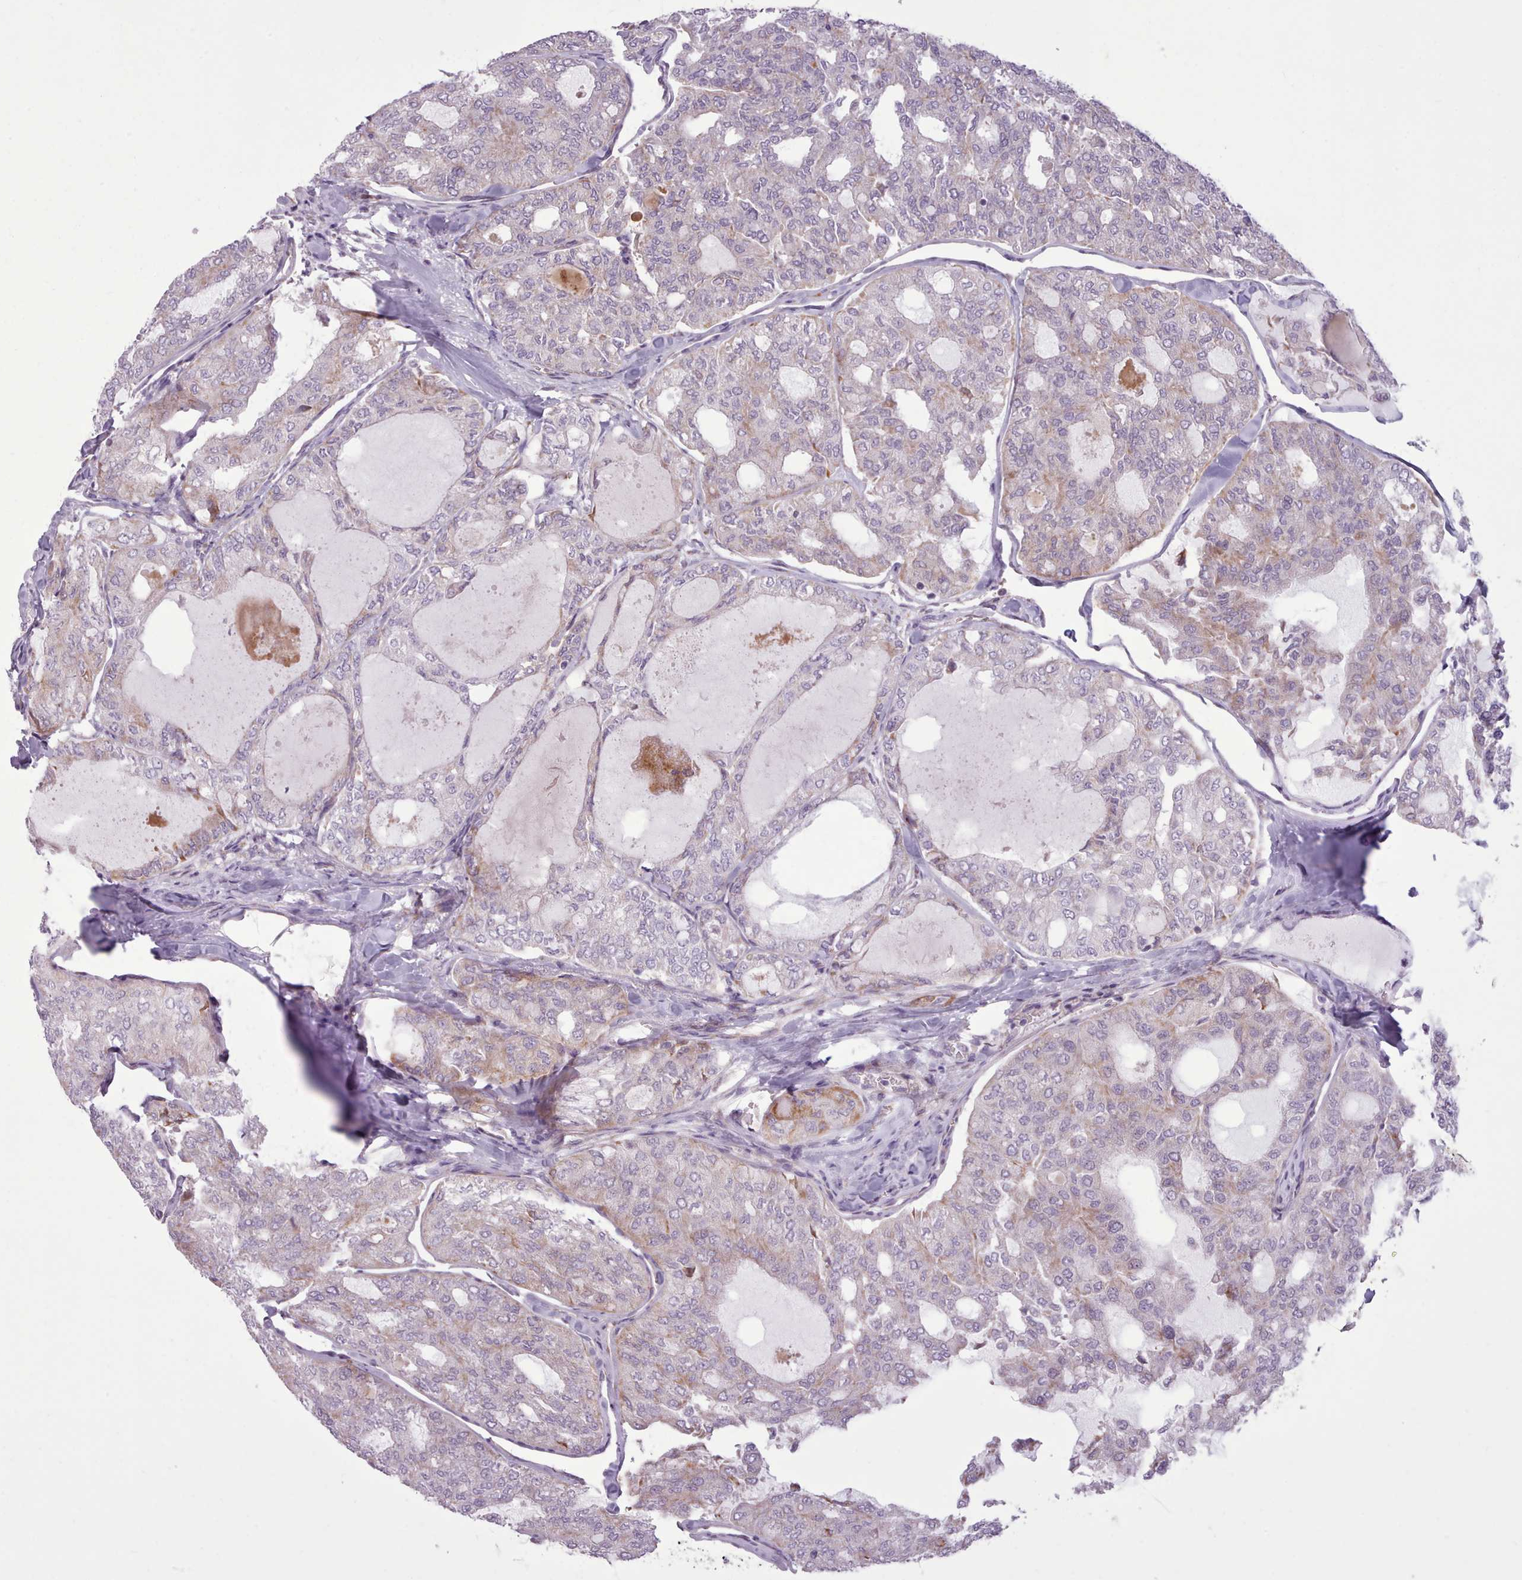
{"staining": {"intensity": "moderate", "quantity": "<25%", "location": "cytoplasmic/membranous"}, "tissue": "thyroid cancer", "cell_type": "Tumor cells", "image_type": "cancer", "snomed": [{"axis": "morphology", "description": "Follicular adenoma carcinoma, NOS"}, {"axis": "topography", "description": "Thyroid gland"}], "caption": "Brown immunohistochemical staining in human thyroid follicular adenoma carcinoma shows moderate cytoplasmic/membranous positivity in about <25% of tumor cells.", "gene": "AVL9", "patient": {"sex": "male", "age": 75}}